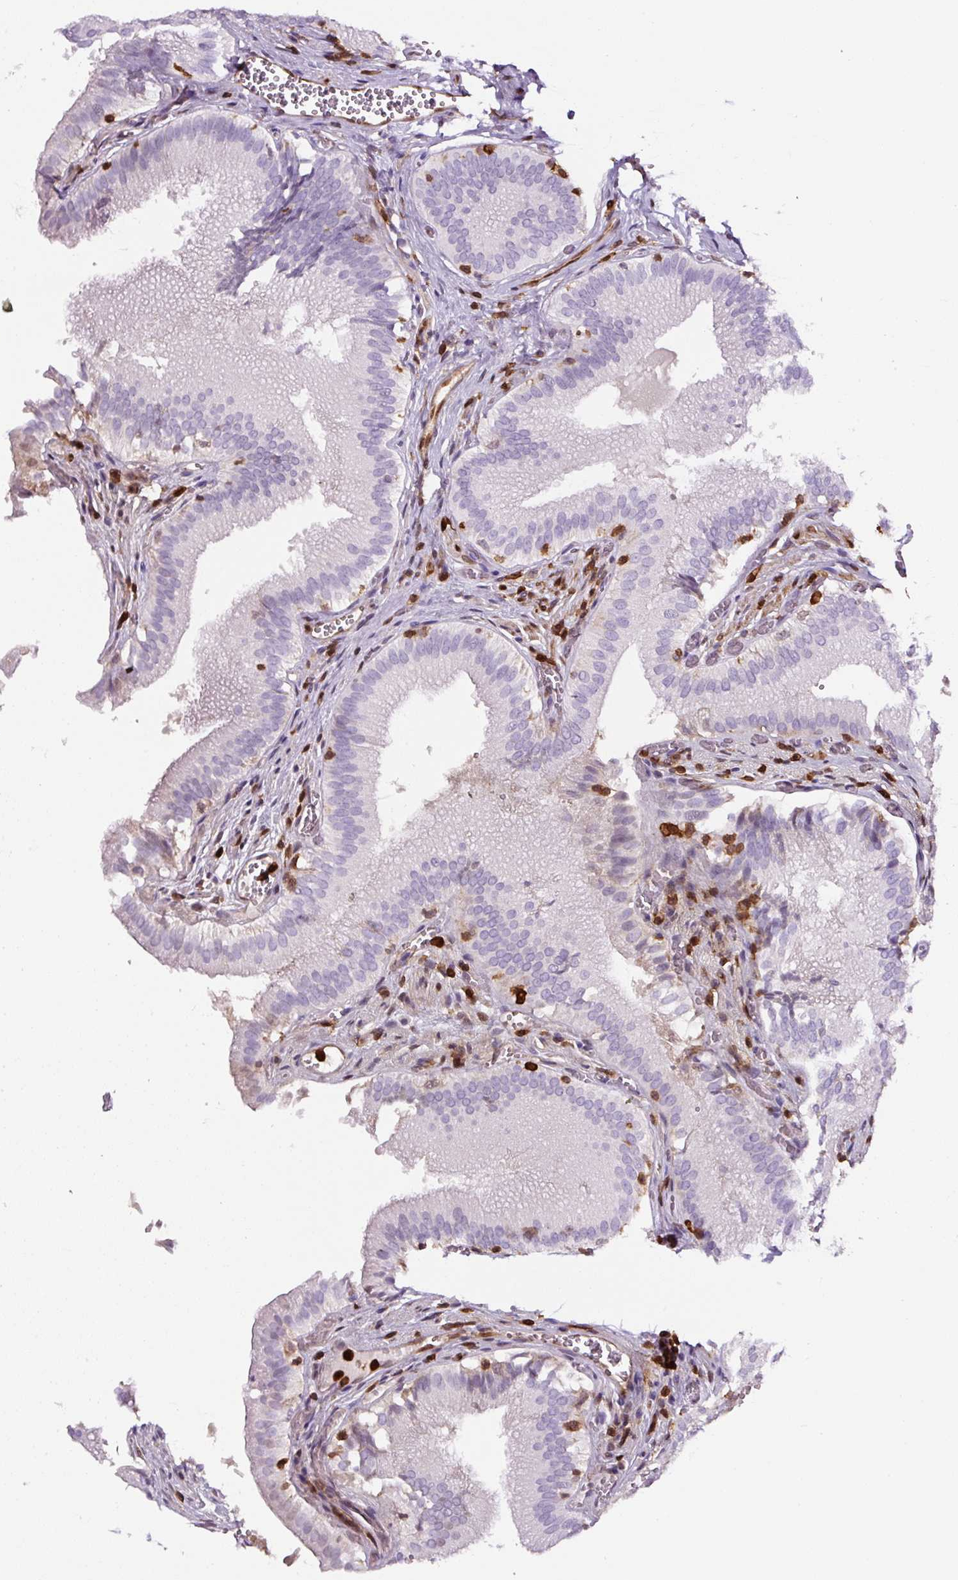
{"staining": {"intensity": "moderate", "quantity": "<25%", "location": "cytoplasmic/membranous,nuclear"}, "tissue": "gallbladder", "cell_type": "Glandular cells", "image_type": "normal", "snomed": [{"axis": "morphology", "description": "Normal tissue, NOS"}, {"axis": "topography", "description": "Gallbladder"}, {"axis": "topography", "description": "Peripheral nerve tissue"}], "caption": "The photomicrograph demonstrates a brown stain indicating the presence of a protein in the cytoplasmic/membranous,nuclear of glandular cells in gallbladder.", "gene": "ANXA1", "patient": {"sex": "male", "age": 17}}